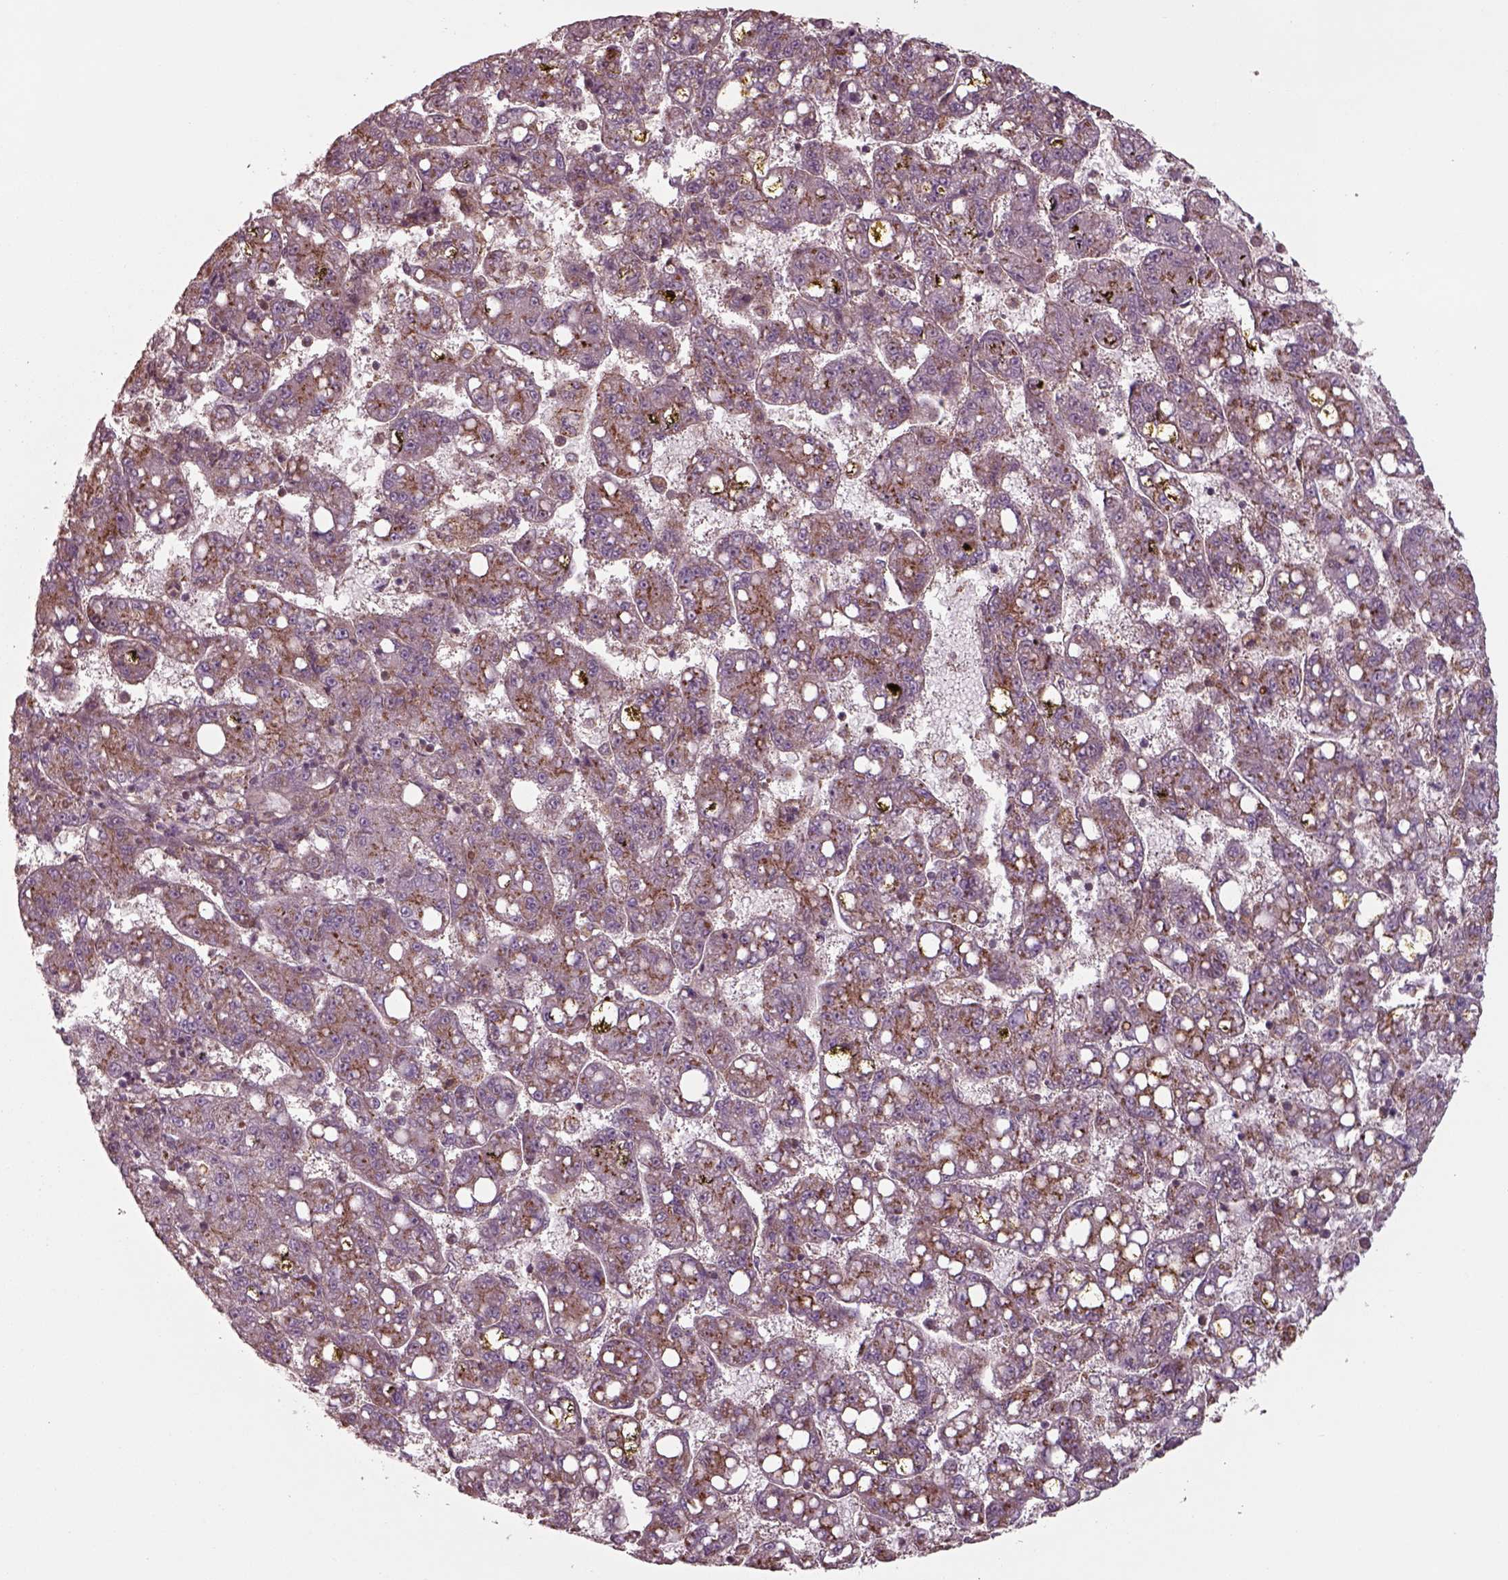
{"staining": {"intensity": "moderate", "quantity": "25%-75%", "location": "cytoplasmic/membranous"}, "tissue": "liver cancer", "cell_type": "Tumor cells", "image_type": "cancer", "snomed": [{"axis": "morphology", "description": "Carcinoma, Hepatocellular, NOS"}, {"axis": "topography", "description": "Liver"}], "caption": "Liver cancer was stained to show a protein in brown. There is medium levels of moderate cytoplasmic/membranous expression in about 25%-75% of tumor cells. The staining was performed using DAB (3,3'-diaminobenzidine) to visualize the protein expression in brown, while the nuclei were stained in blue with hematoxylin (Magnification: 20x).", "gene": "CHMP3", "patient": {"sex": "female", "age": 65}}